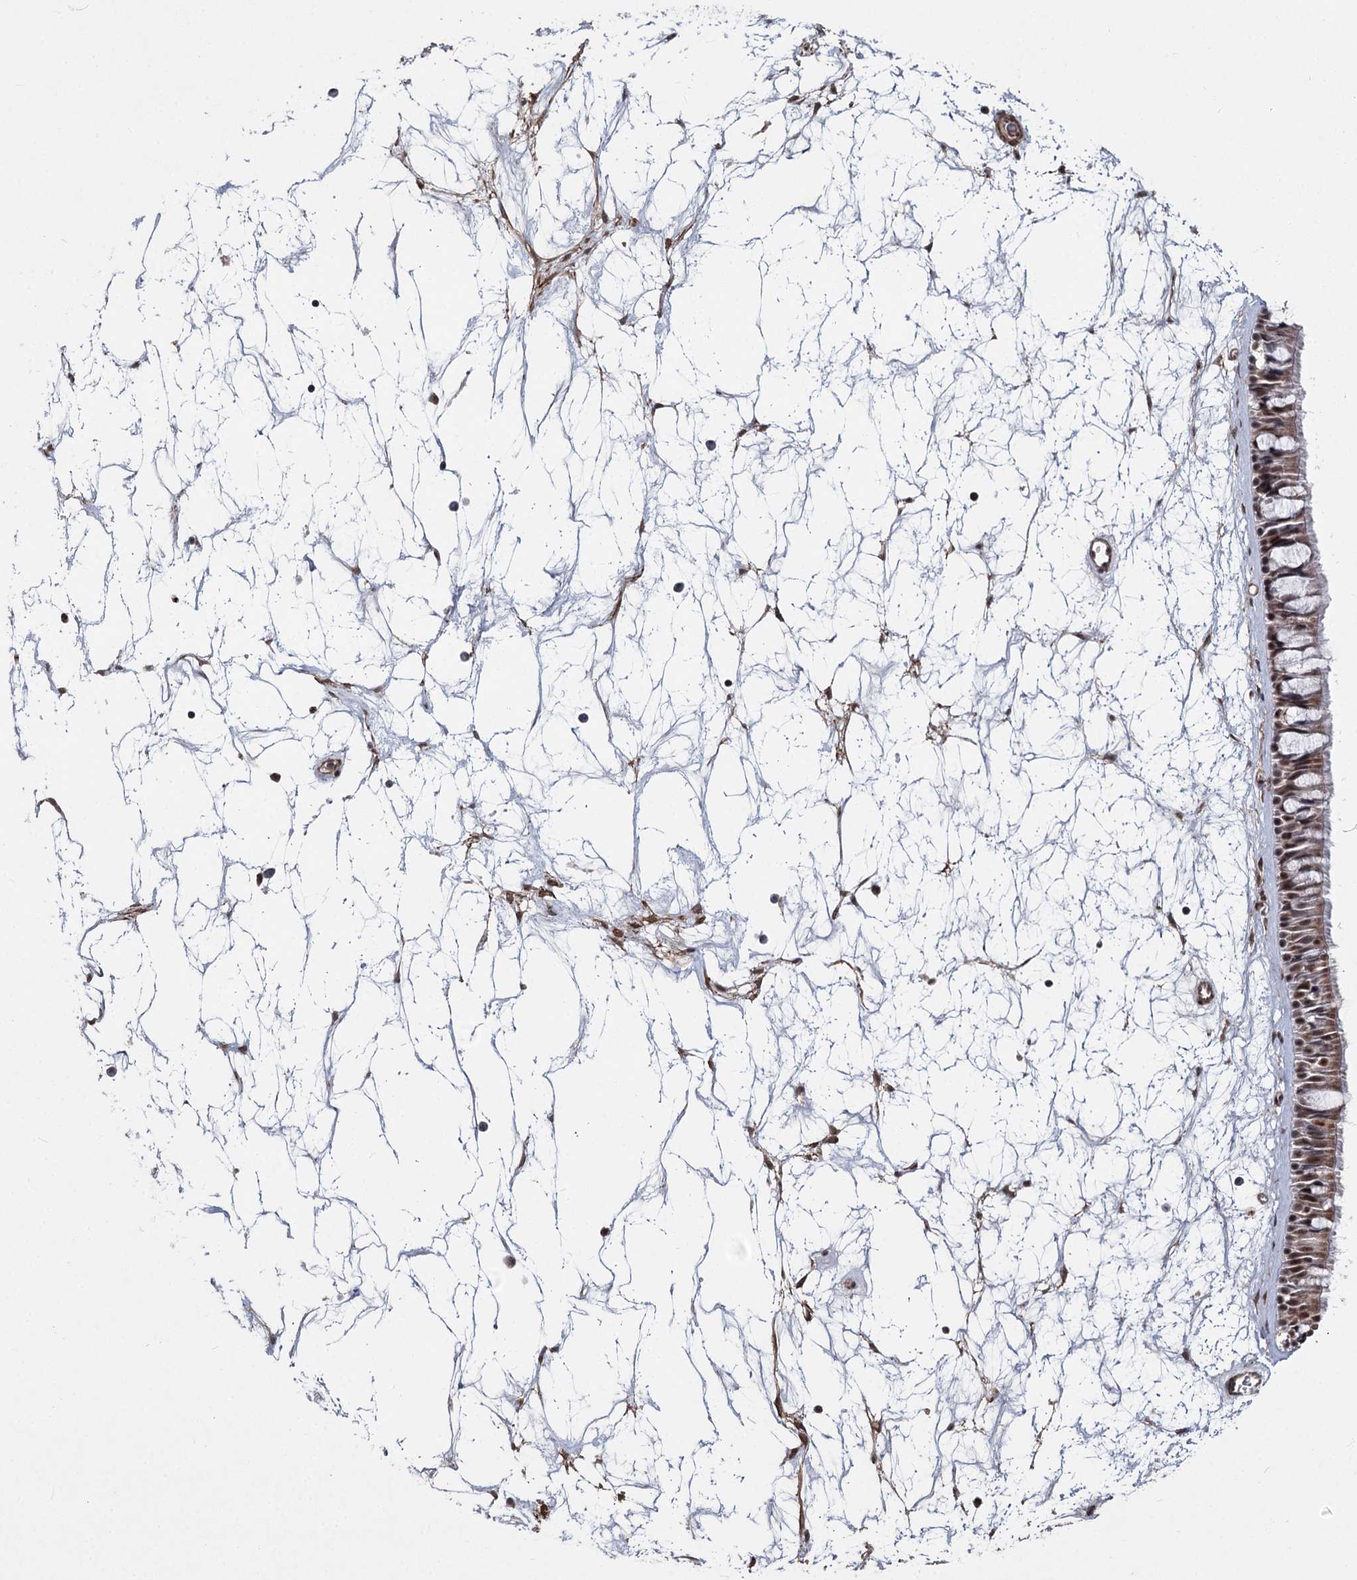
{"staining": {"intensity": "moderate", "quantity": ">75%", "location": "cytoplasmic/membranous,nuclear"}, "tissue": "nasopharynx", "cell_type": "Respiratory epithelial cells", "image_type": "normal", "snomed": [{"axis": "morphology", "description": "Normal tissue, NOS"}, {"axis": "topography", "description": "Nasopharynx"}], "caption": "Immunohistochemical staining of normal human nasopharynx exhibits medium levels of moderate cytoplasmic/membranous,nuclear expression in about >75% of respiratory epithelial cells. The protein is stained brown, and the nuclei are stained in blue (DAB (3,3'-diaminobenzidine) IHC with brightfield microscopy, high magnification).", "gene": "ZCCHC24", "patient": {"sex": "male", "age": 64}}